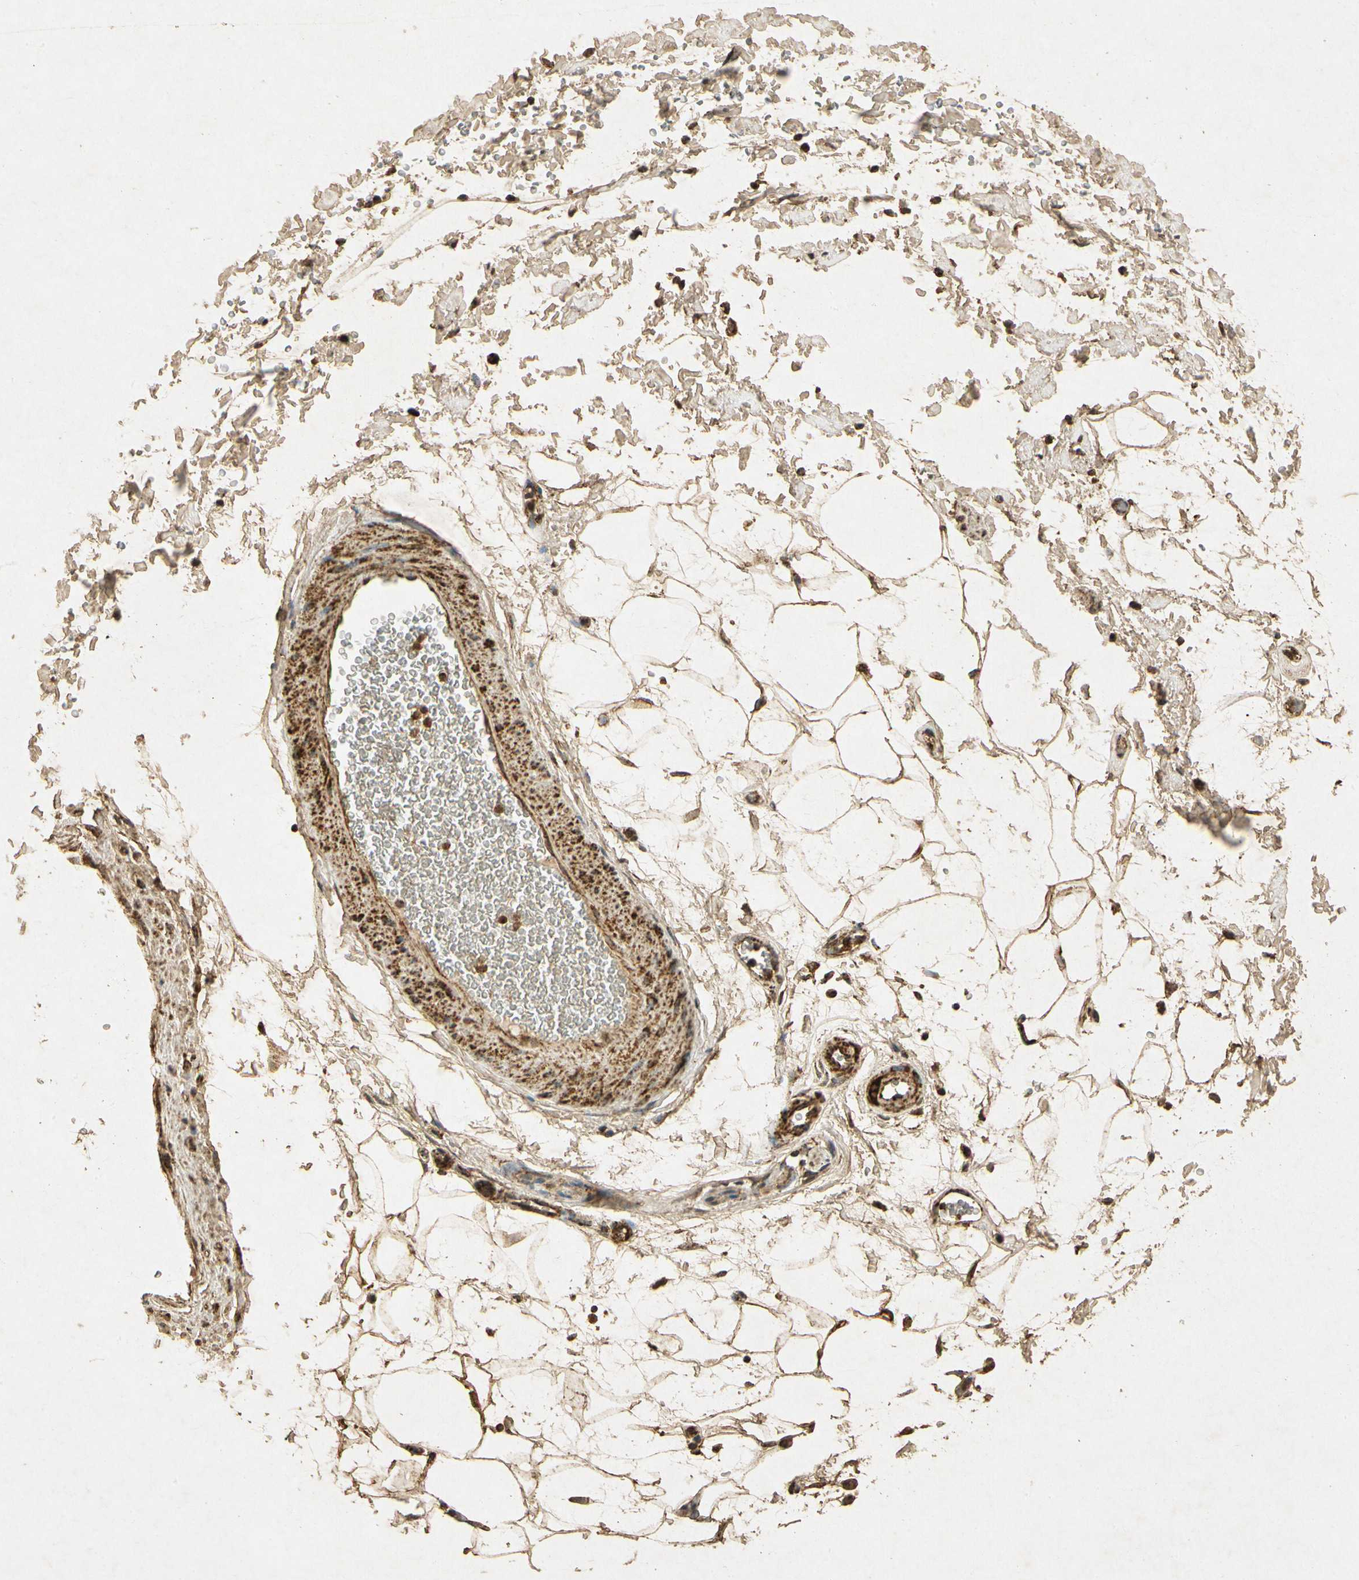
{"staining": {"intensity": "strong", "quantity": ">75%", "location": "cytoplasmic/membranous"}, "tissue": "adipose tissue", "cell_type": "Adipocytes", "image_type": "normal", "snomed": [{"axis": "morphology", "description": "Normal tissue, NOS"}, {"axis": "topography", "description": "Soft tissue"}], "caption": "Brown immunohistochemical staining in normal human adipose tissue demonstrates strong cytoplasmic/membranous expression in about >75% of adipocytes.", "gene": "PRDX3", "patient": {"sex": "male", "age": 72}}